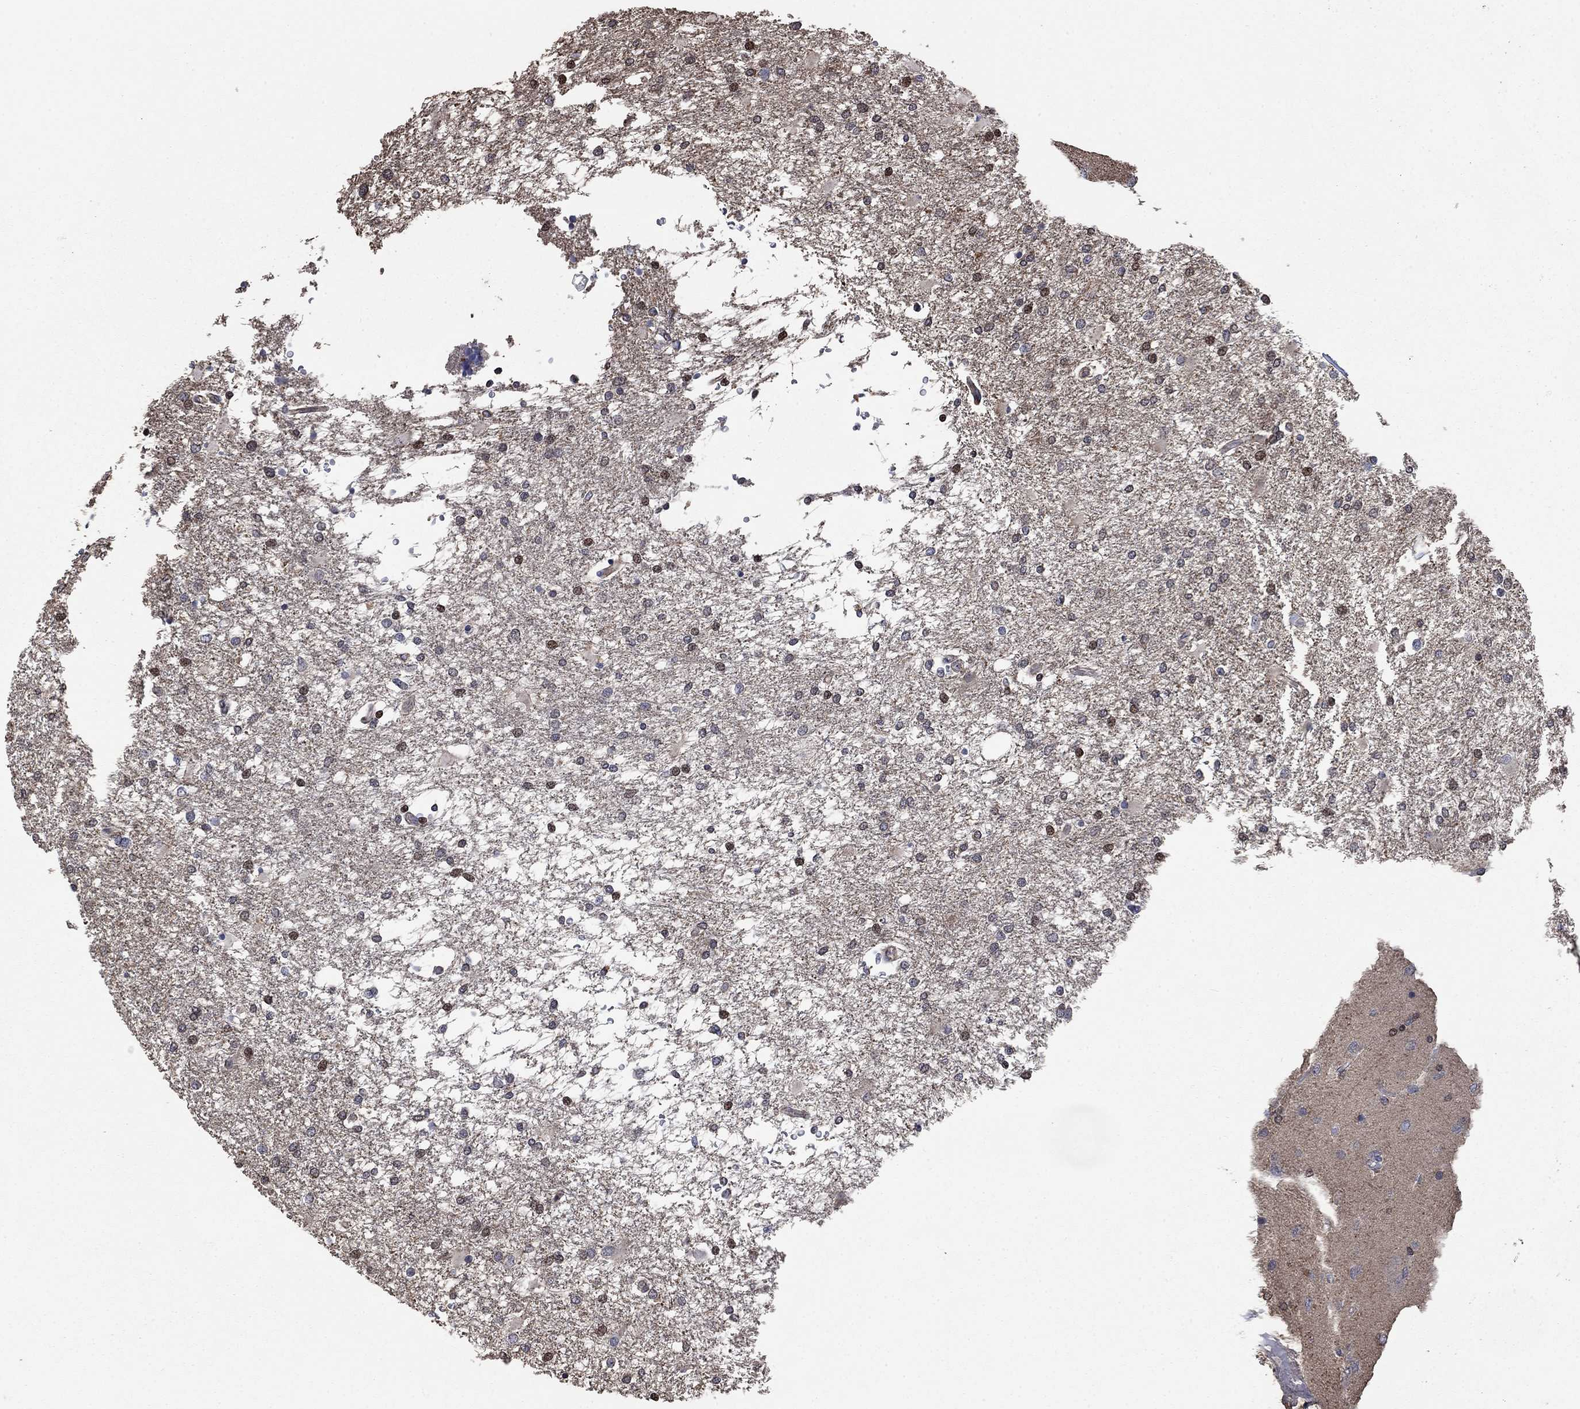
{"staining": {"intensity": "moderate", "quantity": "<25%", "location": "nuclear"}, "tissue": "glioma", "cell_type": "Tumor cells", "image_type": "cancer", "snomed": [{"axis": "morphology", "description": "Glioma, malignant, High grade"}, {"axis": "topography", "description": "Cerebral cortex"}], "caption": "IHC of malignant high-grade glioma exhibits low levels of moderate nuclear expression in approximately <25% of tumor cells.", "gene": "PDE3A", "patient": {"sex": "male", "age": 79}}